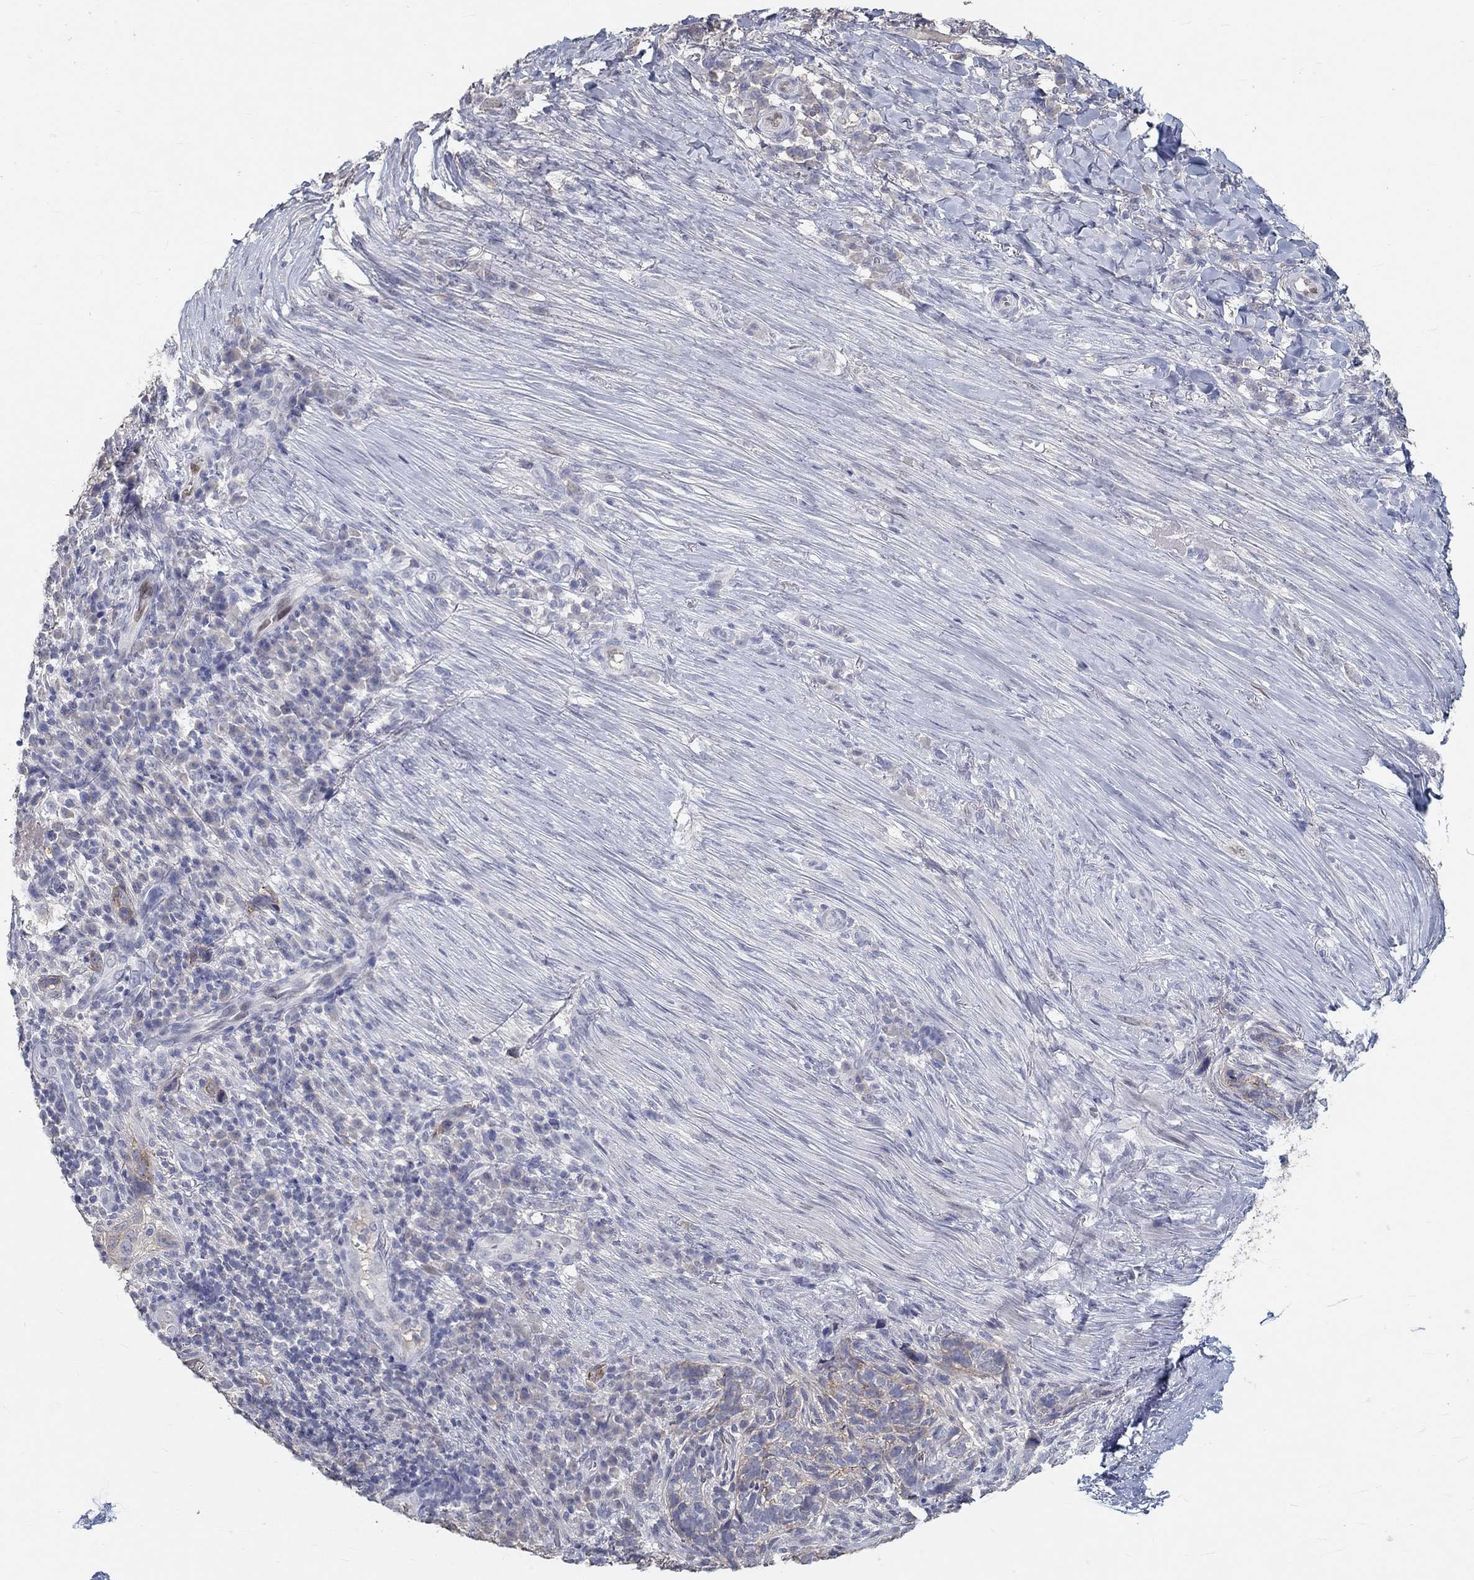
{"staining": {"intensity": "weak", "quantity": "<25%", "location": "cytoplasmic/membranous"}, "tissue": "skin cancer", "cell_type": "Tumor cells", "image_type": "cancer", "snomed": [{"axis": "morphology", "description": "Basal cell carcinoma"}, {"axis": "topography", "description": "Skin"}], "caption": "Tumor cells show no significant protein expression in skin basal cell carcinoma. The staining was performed using DAB (3,3'-diaminobenzidine) to visualize the protein expression in brown, while the nuclei were stained in blue with hematoxylin (Magnification: 20x).", "gene": "FGF2", "patient": {"sex": "female", "age": 69}}